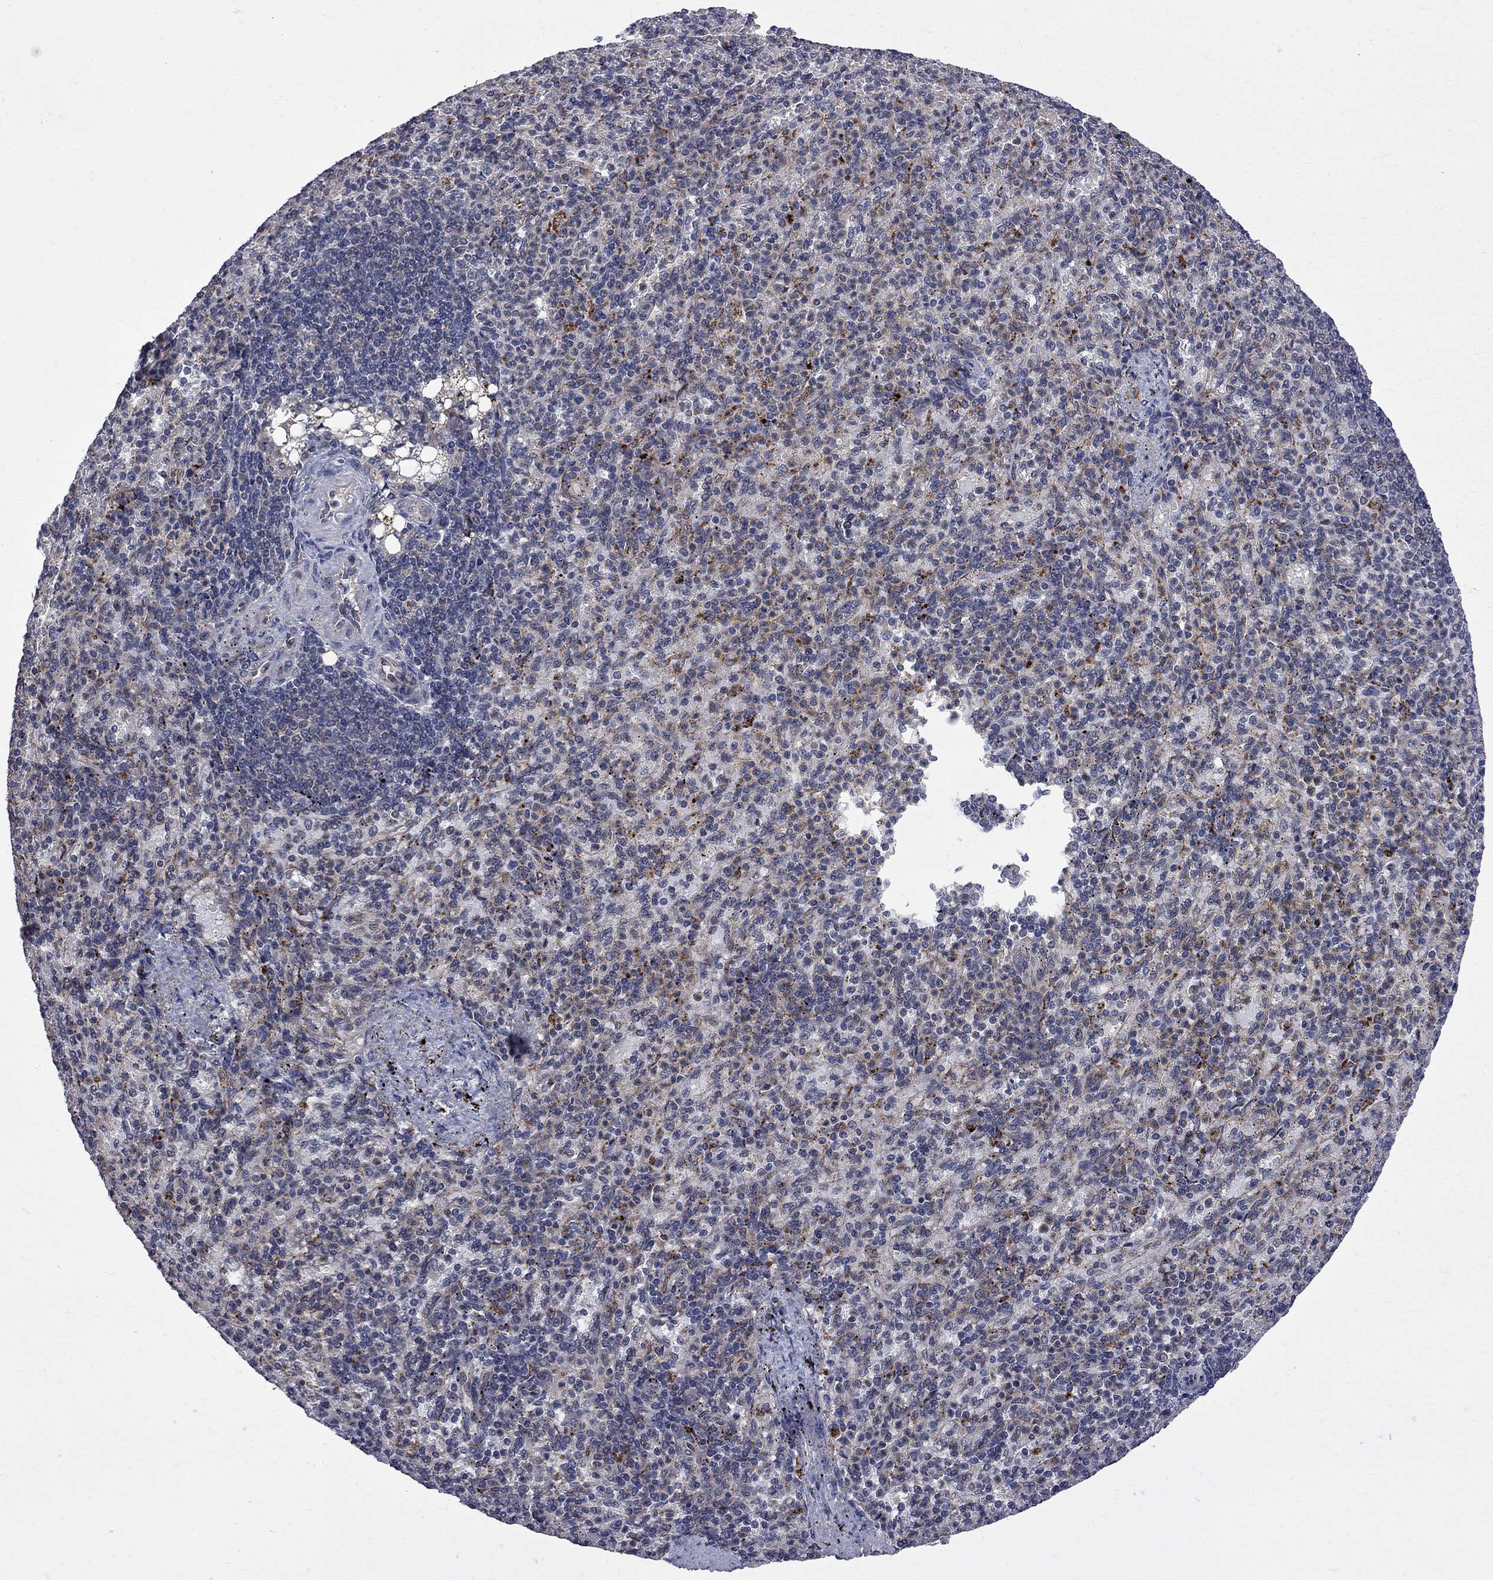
{"staining": {"intensity": "negative", "quantity": "none", "location": "none"}, "tissue": "spleen", "cell_type": "Cells in red pulp", "image_type": "normal", "snomed": [{"axis": "morphology", "description": "Normal tissue, NOS"}, {"axis": "topography", "description": "Spleen"}], "caption": "Protein analysis of unremarkable spleen exhibits no significant expression in cells in red pulp.", "gene": "CNOT11", "patient": {"sex": "female", "age": 74}}